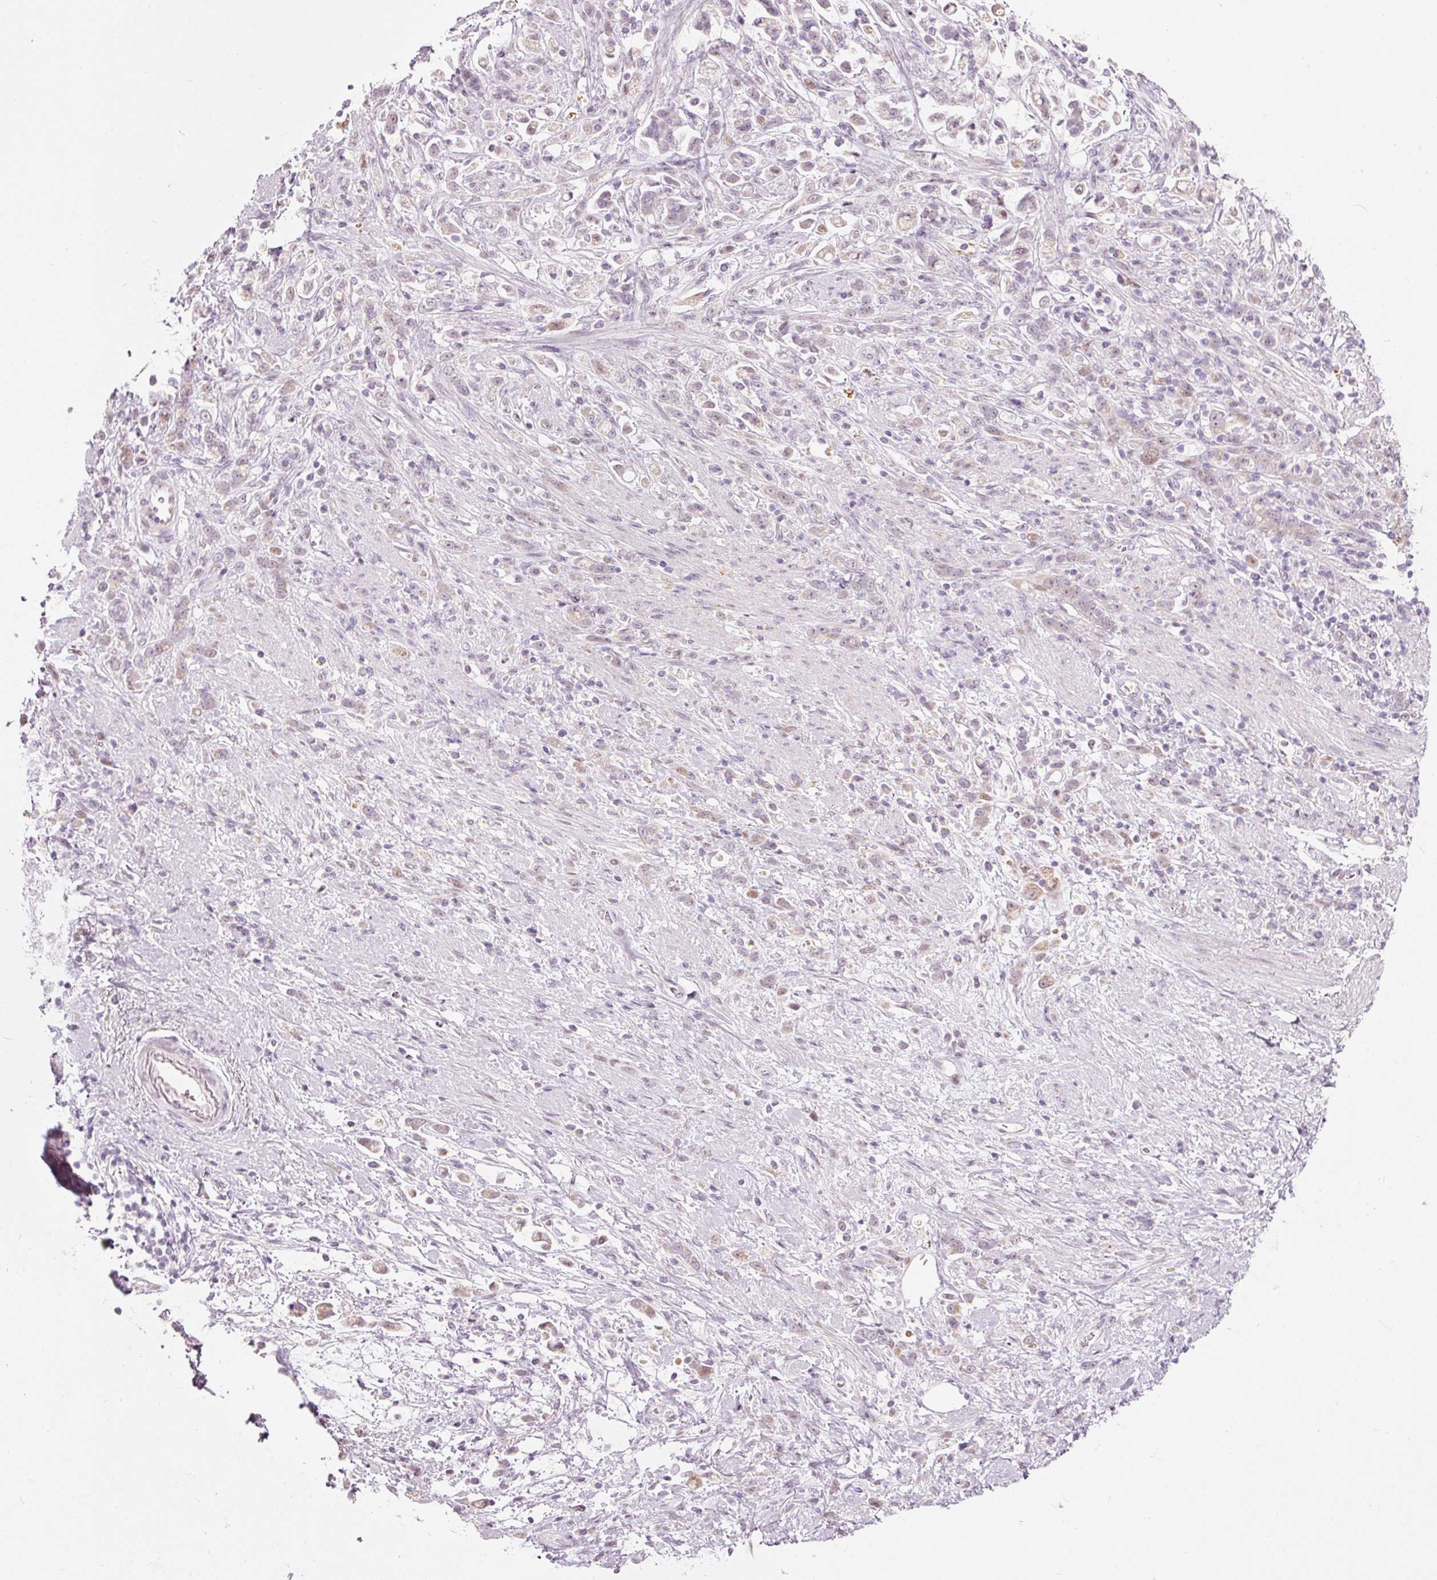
{"staining": {"intensity": "weak", "quantity": "25%-75%", "location": "cytoplasmic/membranous"}, "tissue": "stomach cancer", "cell_type": "Tumor cells", "image_type": "cancer", "snomed": [{"axis": "morphology", "description": "Adenocarcinoma, NOS"}, {"axis": "topography", "description": "Stomach"}], "caption": "Tumor cells show weak cytoplasmic/membranous staining in about 25%-75% of cells in stomach cancer (adenocarcinoma). Ihc stains the protein in brown and the nuclei are stained blue.", "gene": "RNF39", "patient": {"sex": "female", "age": 60}}